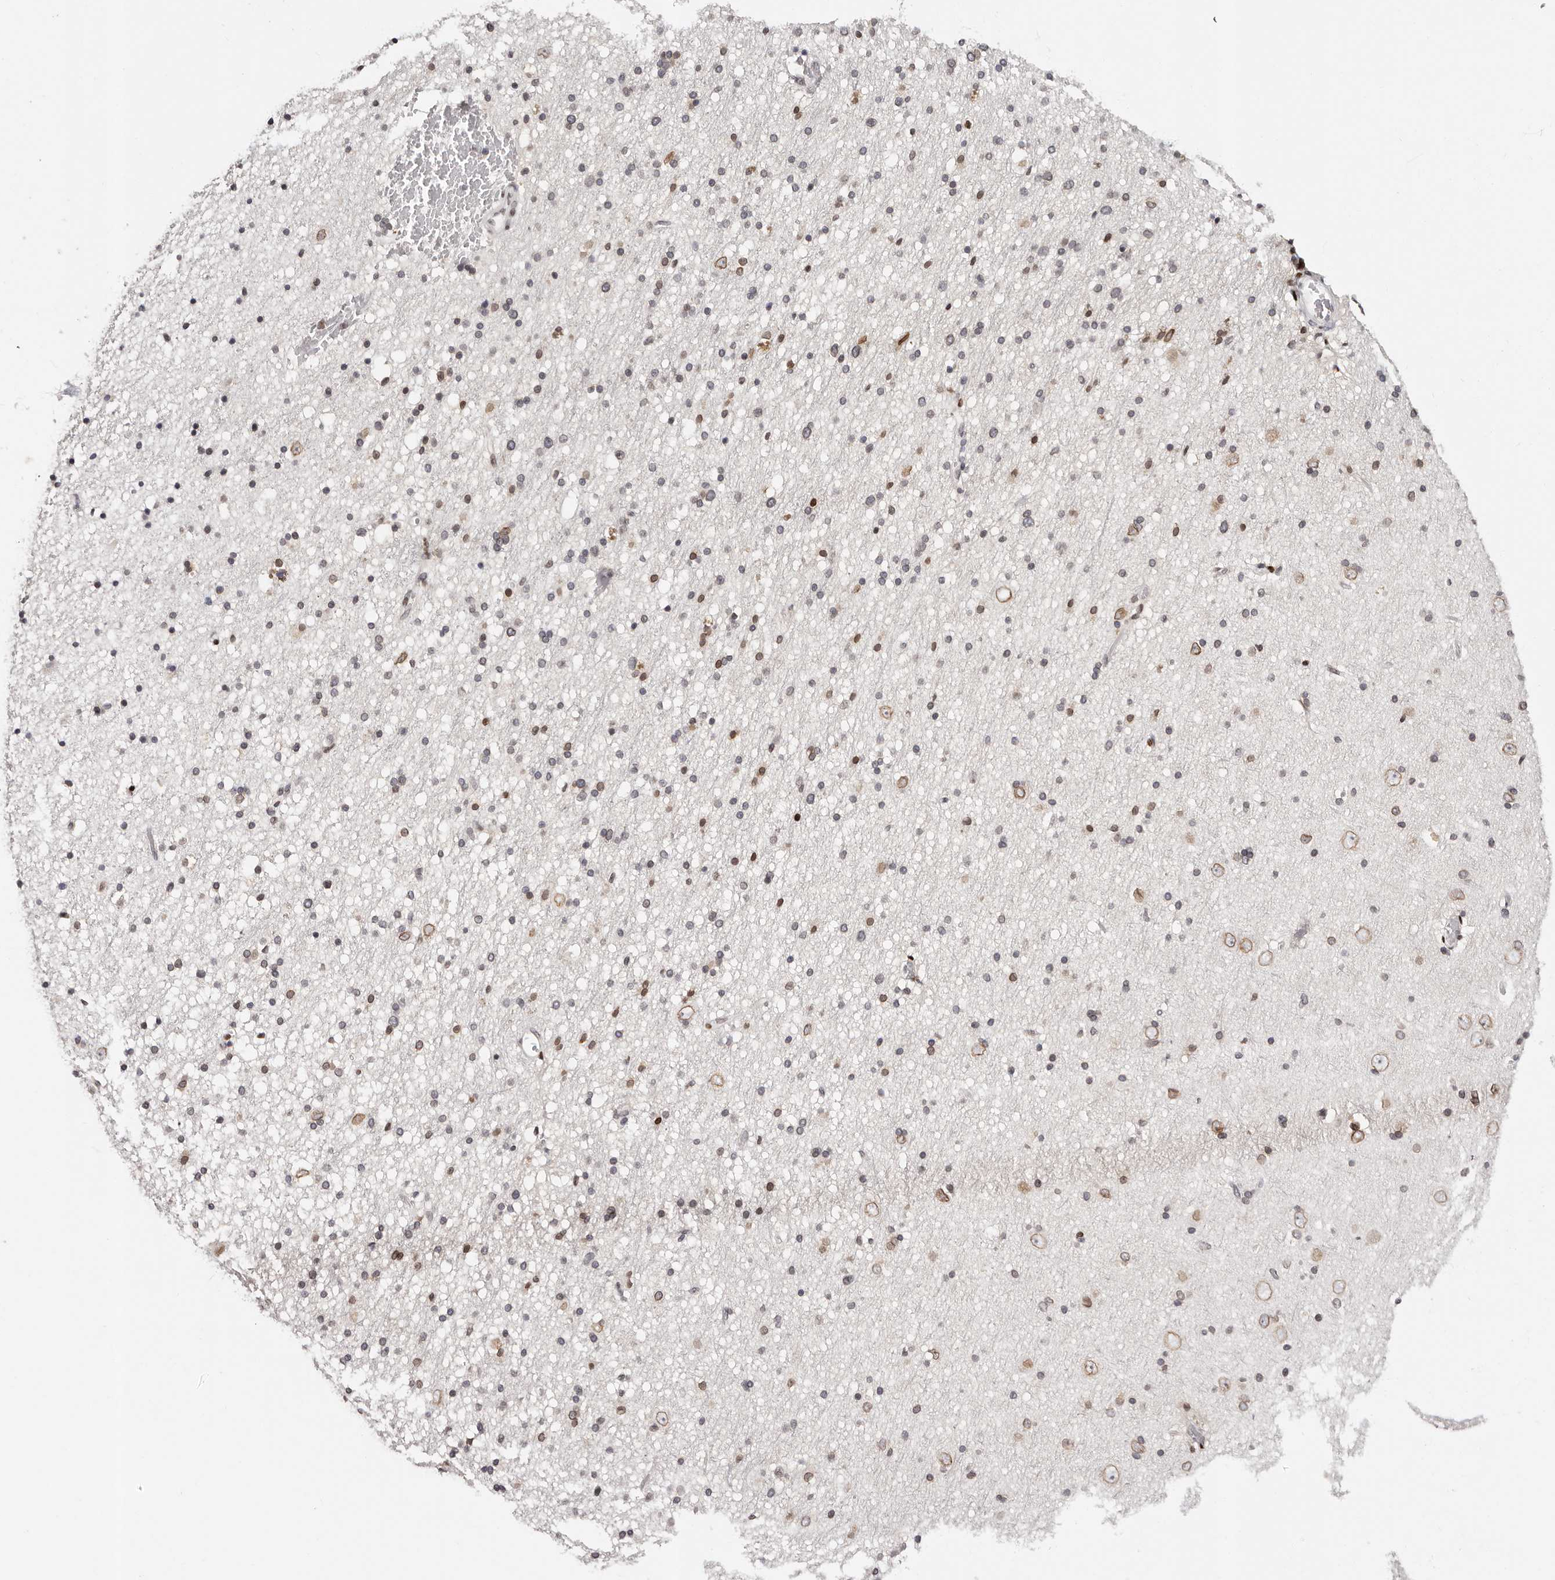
{"staining": {"intensity": "negative", "quantity": "none", "location": "none"}, "tissue": "cerebral cortex", "cell_type": "Endothelial cells", "image_type": "normal", "snomed": [{"axis": "morphology", "description": "Normal tissue, NOS"}, {"axis": "topography", "description": "Cerebral cortex"}], "caption": "Endothelial cells show no significant protein positivity in benign cerebral cortex. The staining was performed using DAB (3,3'-diaminobenzidine) to visualize the protein expression in brown, while the nuclei were stained in blue with hematoxylin (Magnification: 20x).", "gene": "NUP153", "patient": {"sex": "male", "age": 34}}